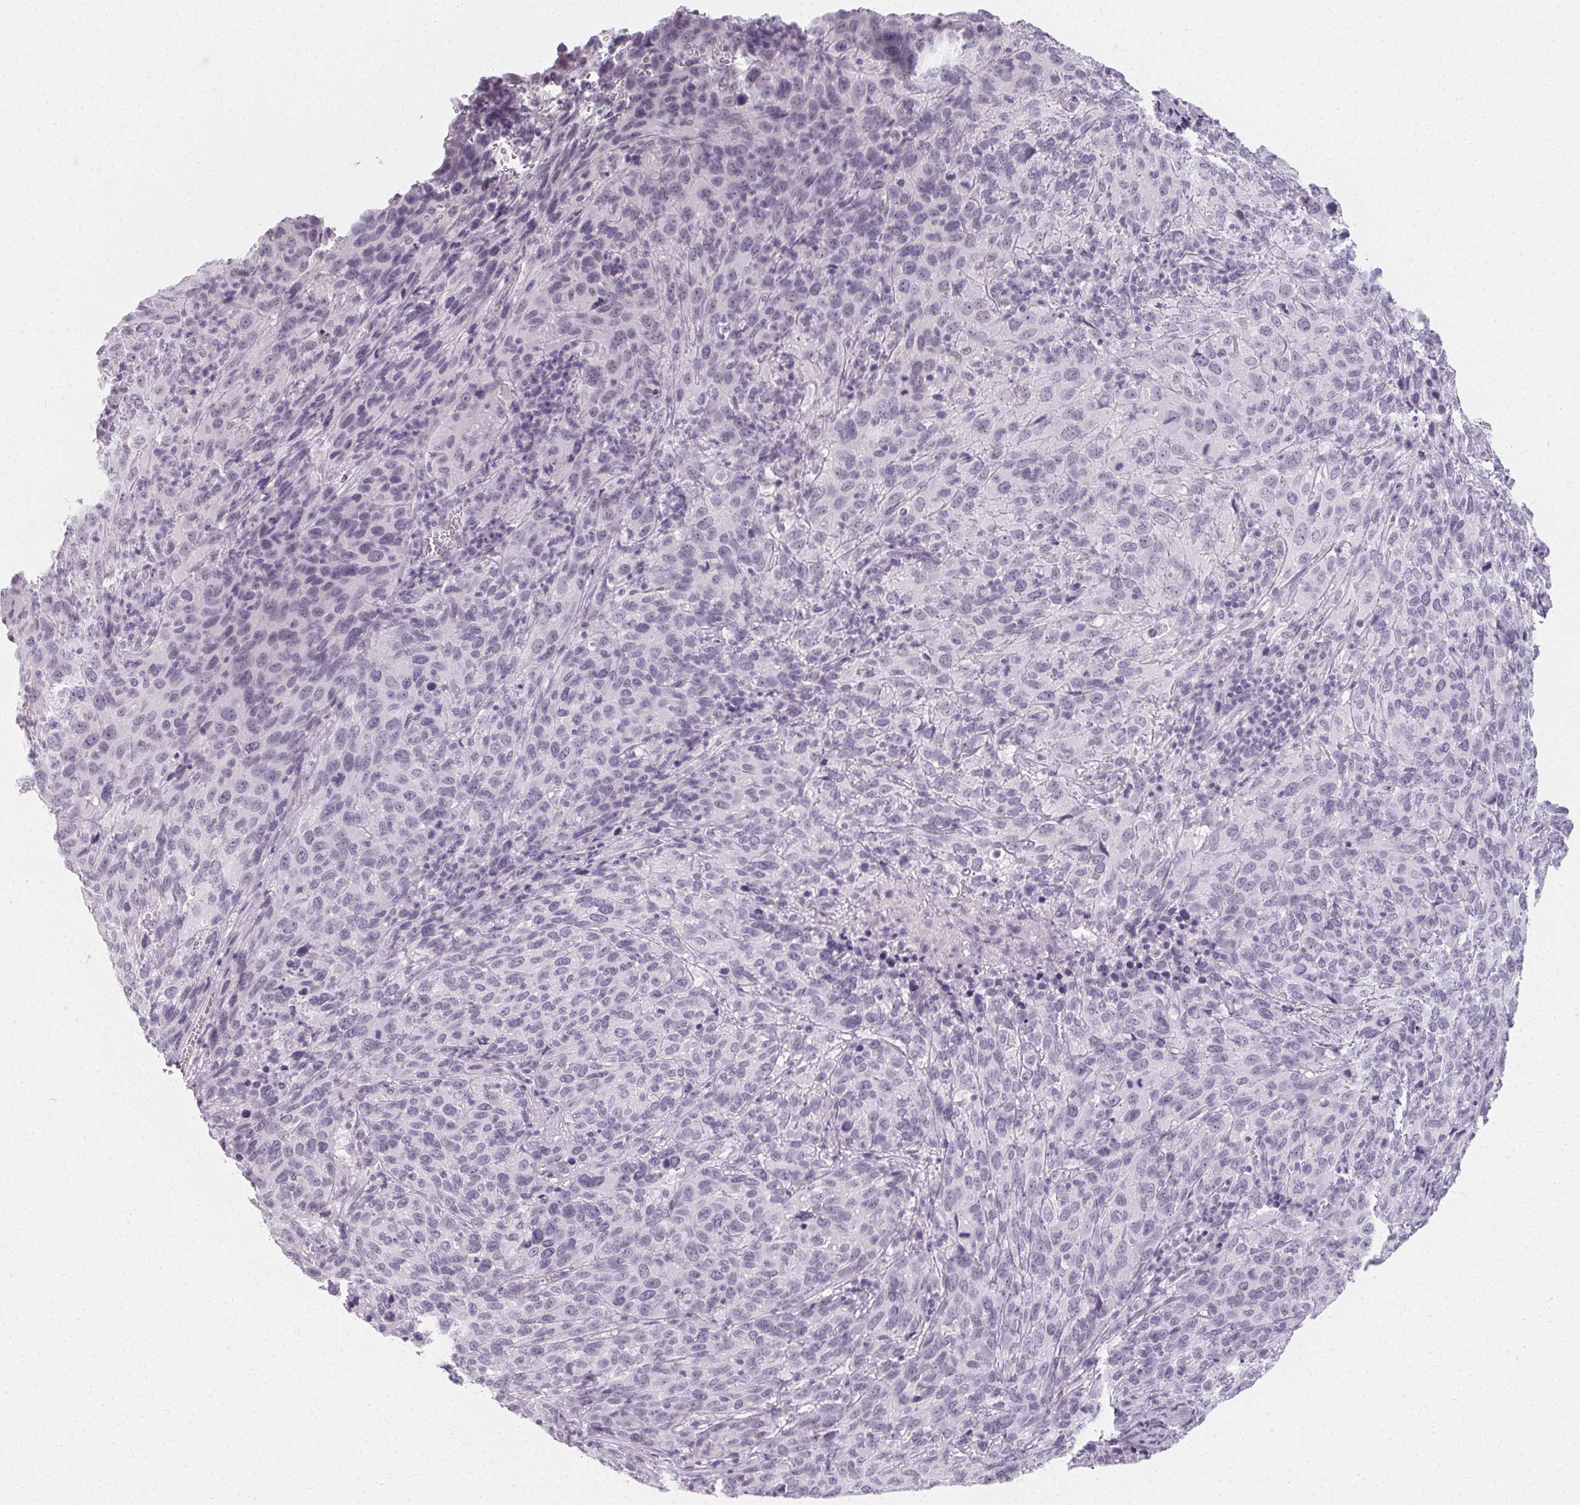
{"staining": {"intensity": "negative", "quantity": "none", "location": "none"}, "tissue": "cervical cancer", "cell_type": "Tumor cells", "image_type": "cancer", "snomed": [{"axis": "morphology", "description": "Squamous cell carcinoma, NOS"}, {"axis": "topography", "description": "Cervix"}], "caption": "Histopathology image shows no significant protein expression in tumor cells of cervical cancer.", "gene": "SYNPR", "patient": {"sex": "female", "age": 51}}